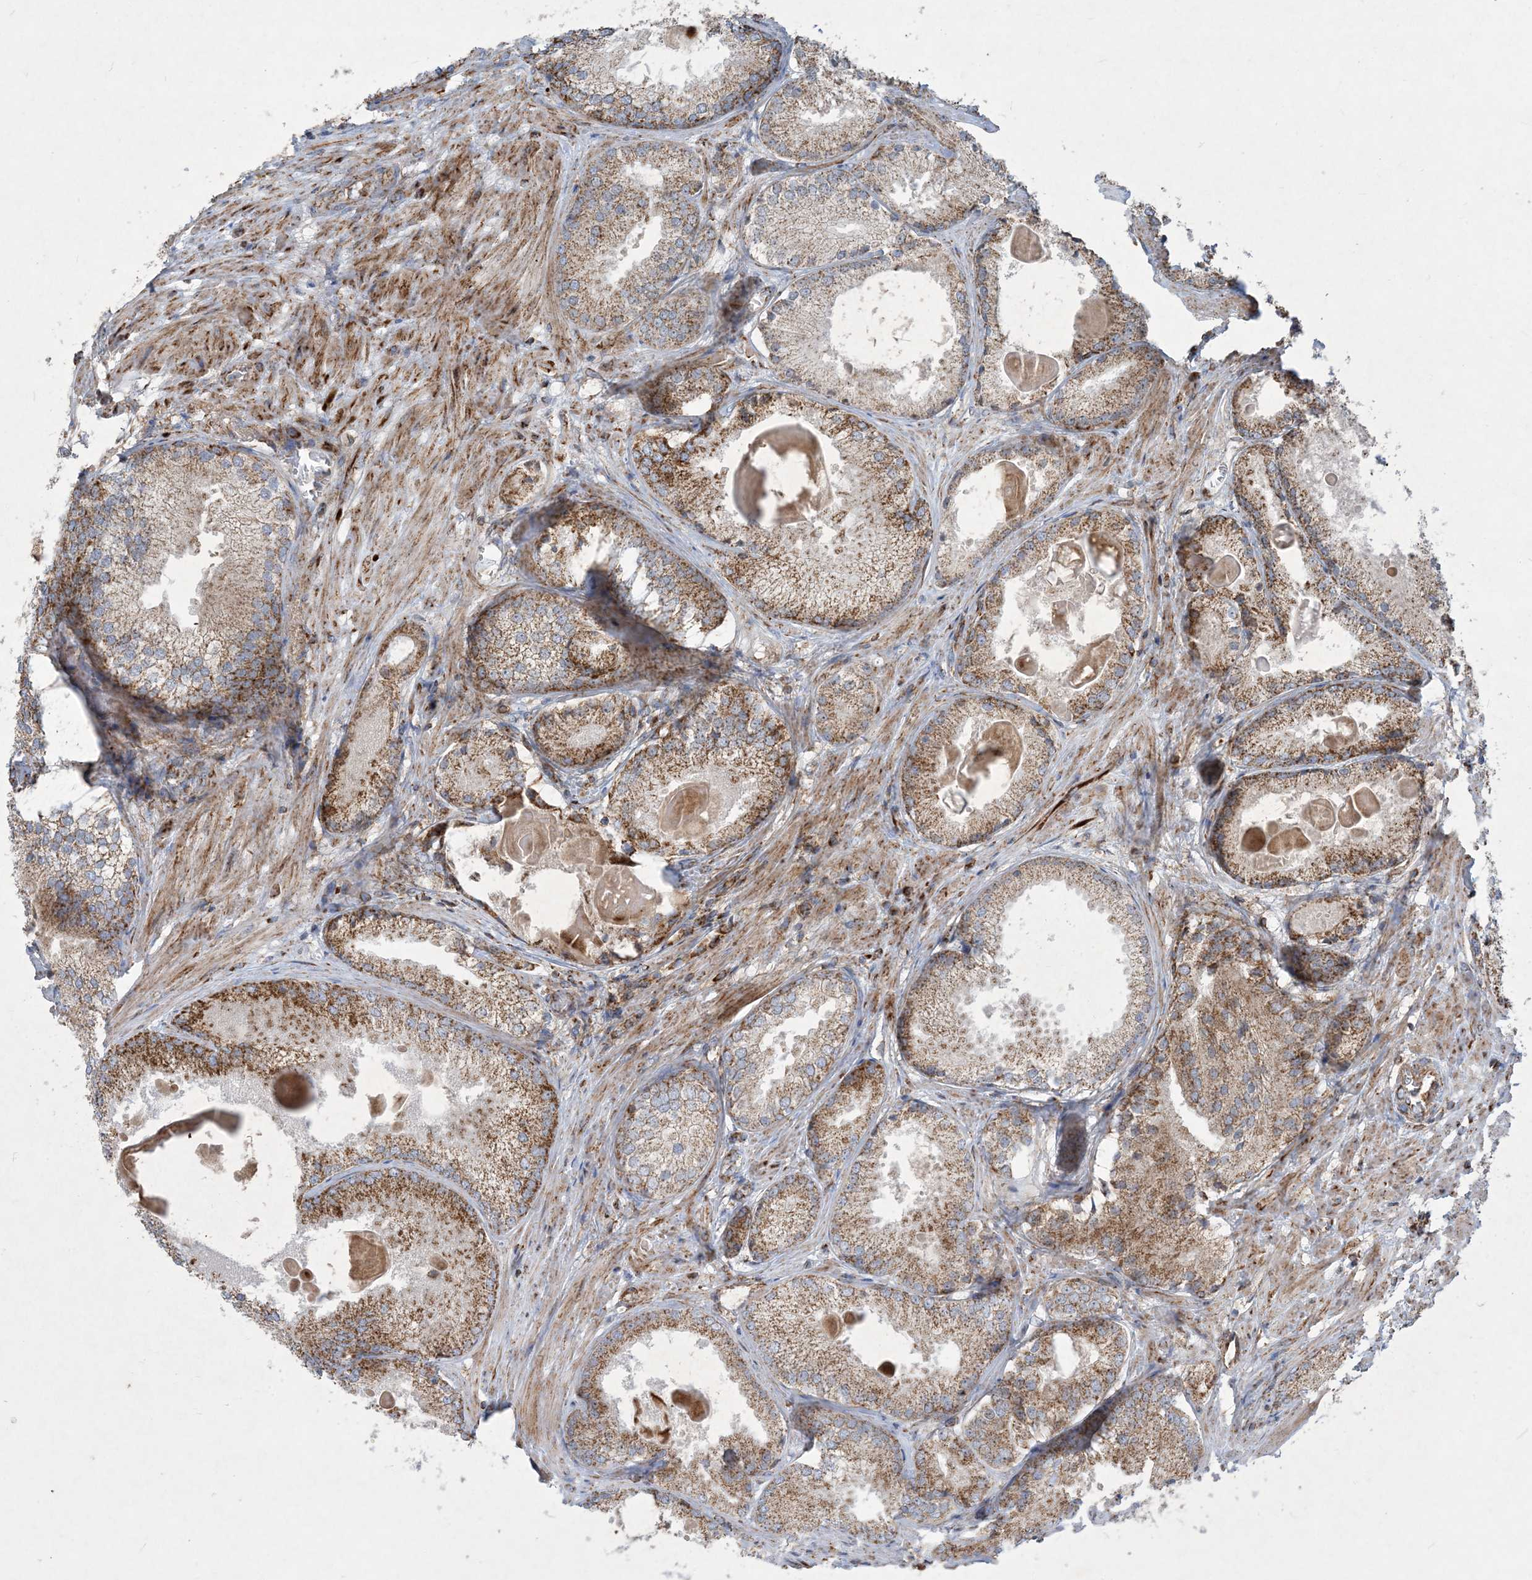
{"staining": {"intensity": "moderate", "quantity": ">75%", "location": "cytoplasmic/membranous"}, "tissue": "prostate cancer", "cell_type": "Tumor cells", "image_type": "cancer", "snomed": [{"axis": "morphology", "description": "Adenocarcinoma, High grade"}, {"axis": "topography", "description": "Prostate"}], "caption": "Immunohistochemical staining of adenocarcinoma (high-grade) (prostate) displays moderate cytoplasmic/membranous protein positivity in about >75% of tumor cells.", "gene": "BEND4", "patient": {"sex": "male", "age": 66}}